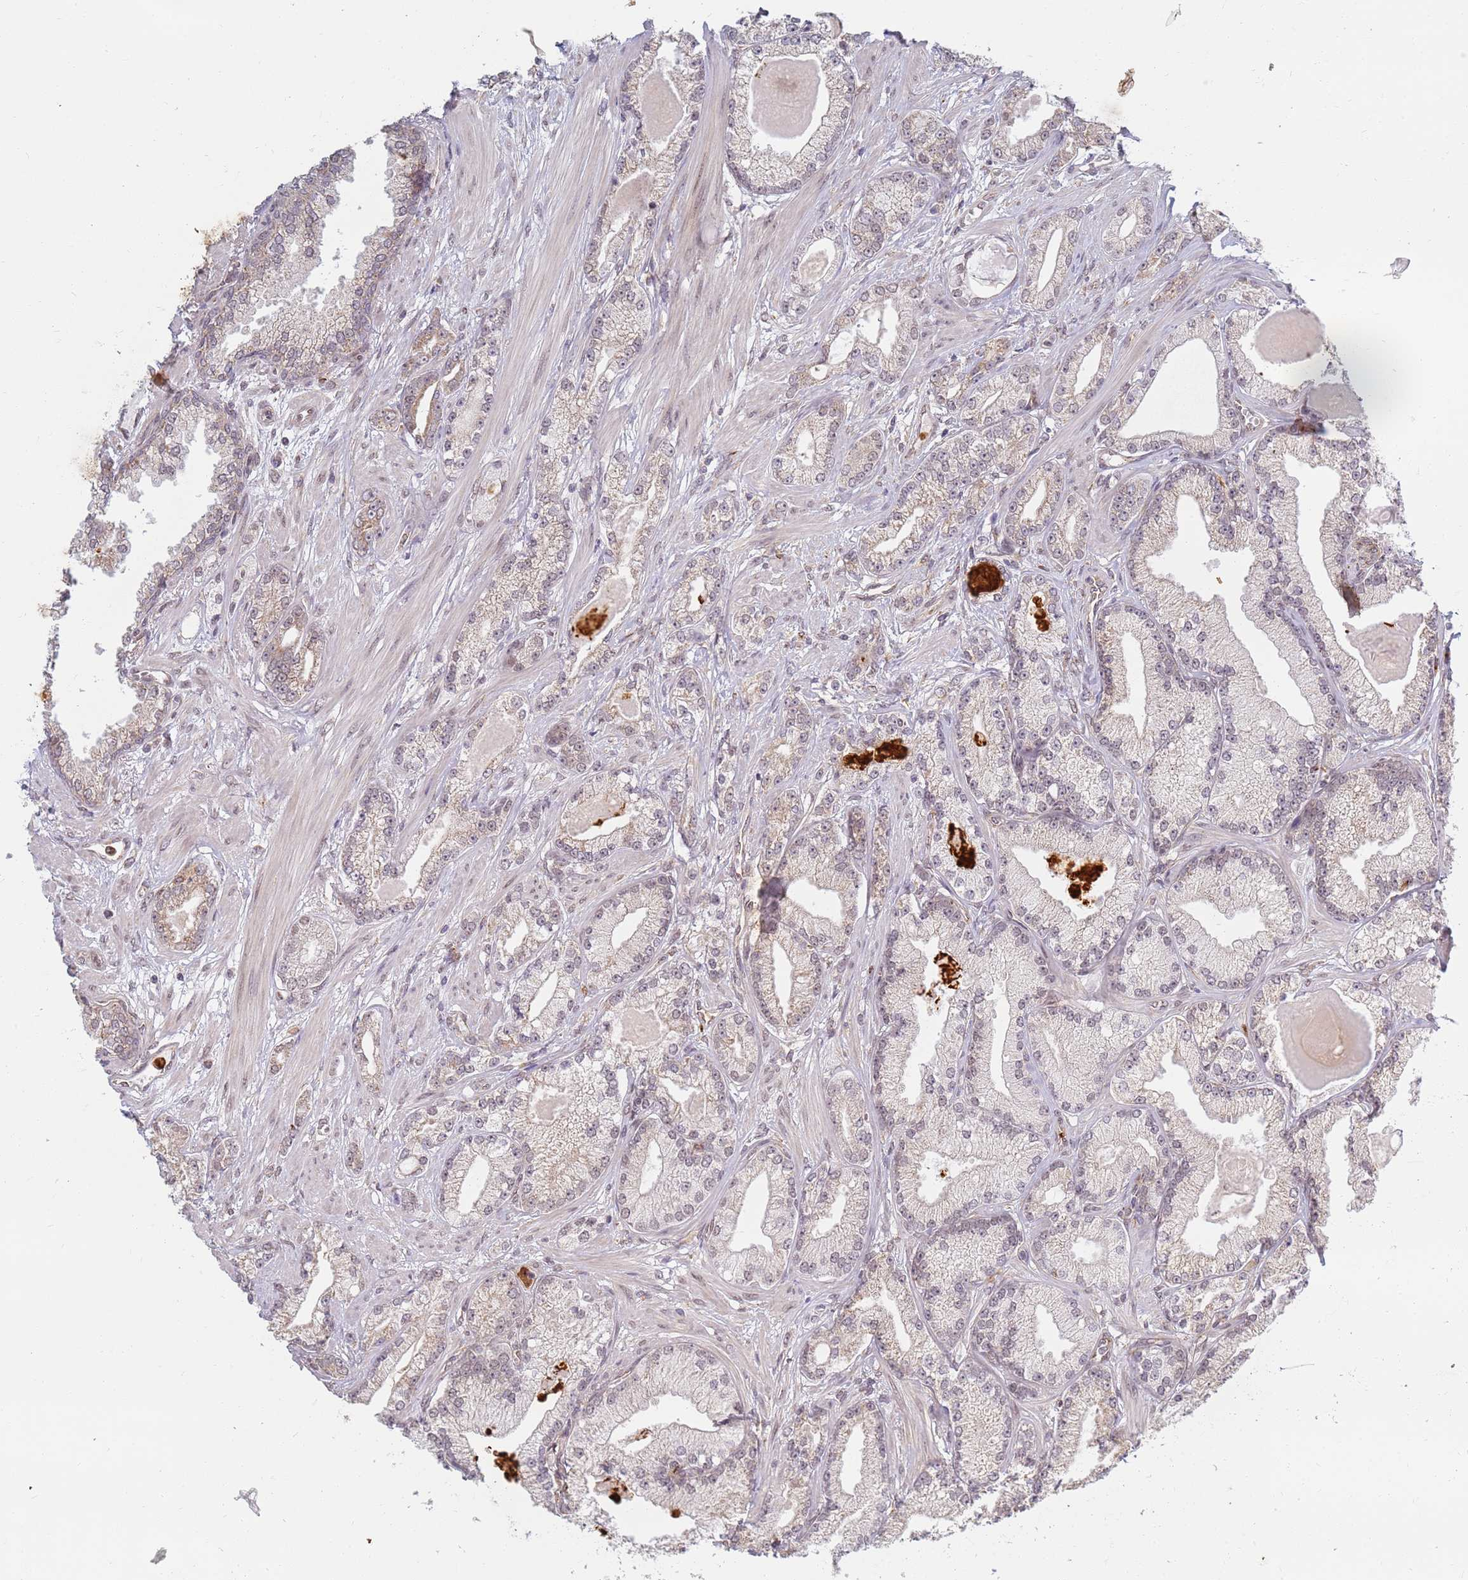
{"staining": {"intensity": "moderate", "quantity": "<25%", "location": "cytoplasmic/membranous"}, "tissue": "prostate cancer", "cell_type": "Tumor cells", "image_type": "cancer", "snomed": [{"axis": "morphology", "description": "Adenocarcinoma, Low grade"}, {"axis": "topography", "description": "Prostate"}], "caption": "Prostate cancer stained with a brown dye exhibits moderate cytoplasmic/membranous positive staining in about <25% of tumor cells.", "gene": "CEP170", "patient": {"sex": "male", "age": 64}}